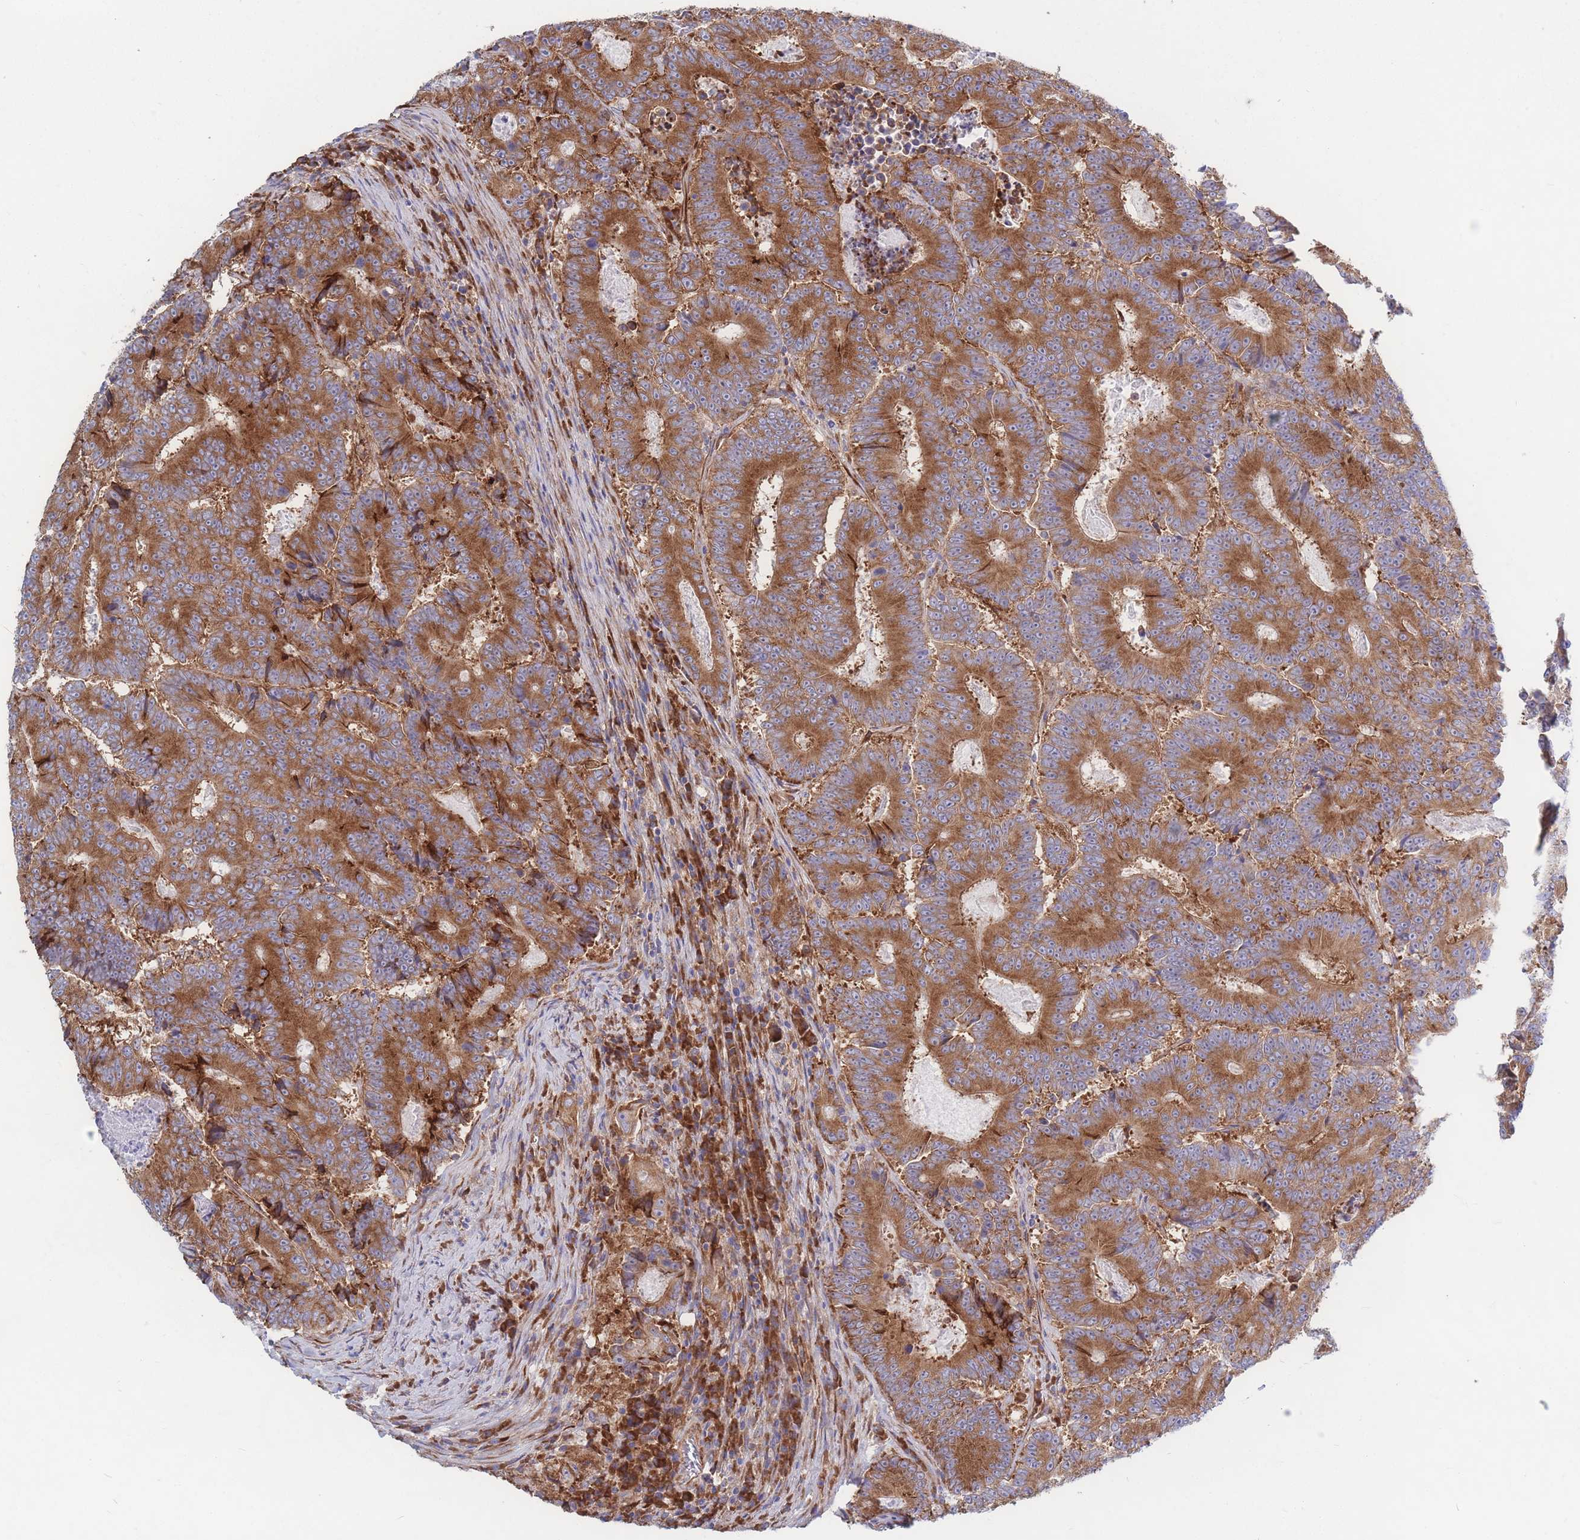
{"staining": {"intensity": "strong", "quantity": ">75%", "location": "cytoplasmic/membranous"}, "tissue": "colorectal cancer", "cell_type": "Tumor cells", "image_type": "cancer", "snomed": [{"axis": "morphology", "description": "Adenocarcinoma, NOS"}, {"axis": "topography", "description": "Colon"}], "caption": "Adenocarcinoma (colorectal) stained with a protein marker shows strong staining in tumor cells.", "gene": "RPL8", "patient": {"sex": "male", "age": 83}}